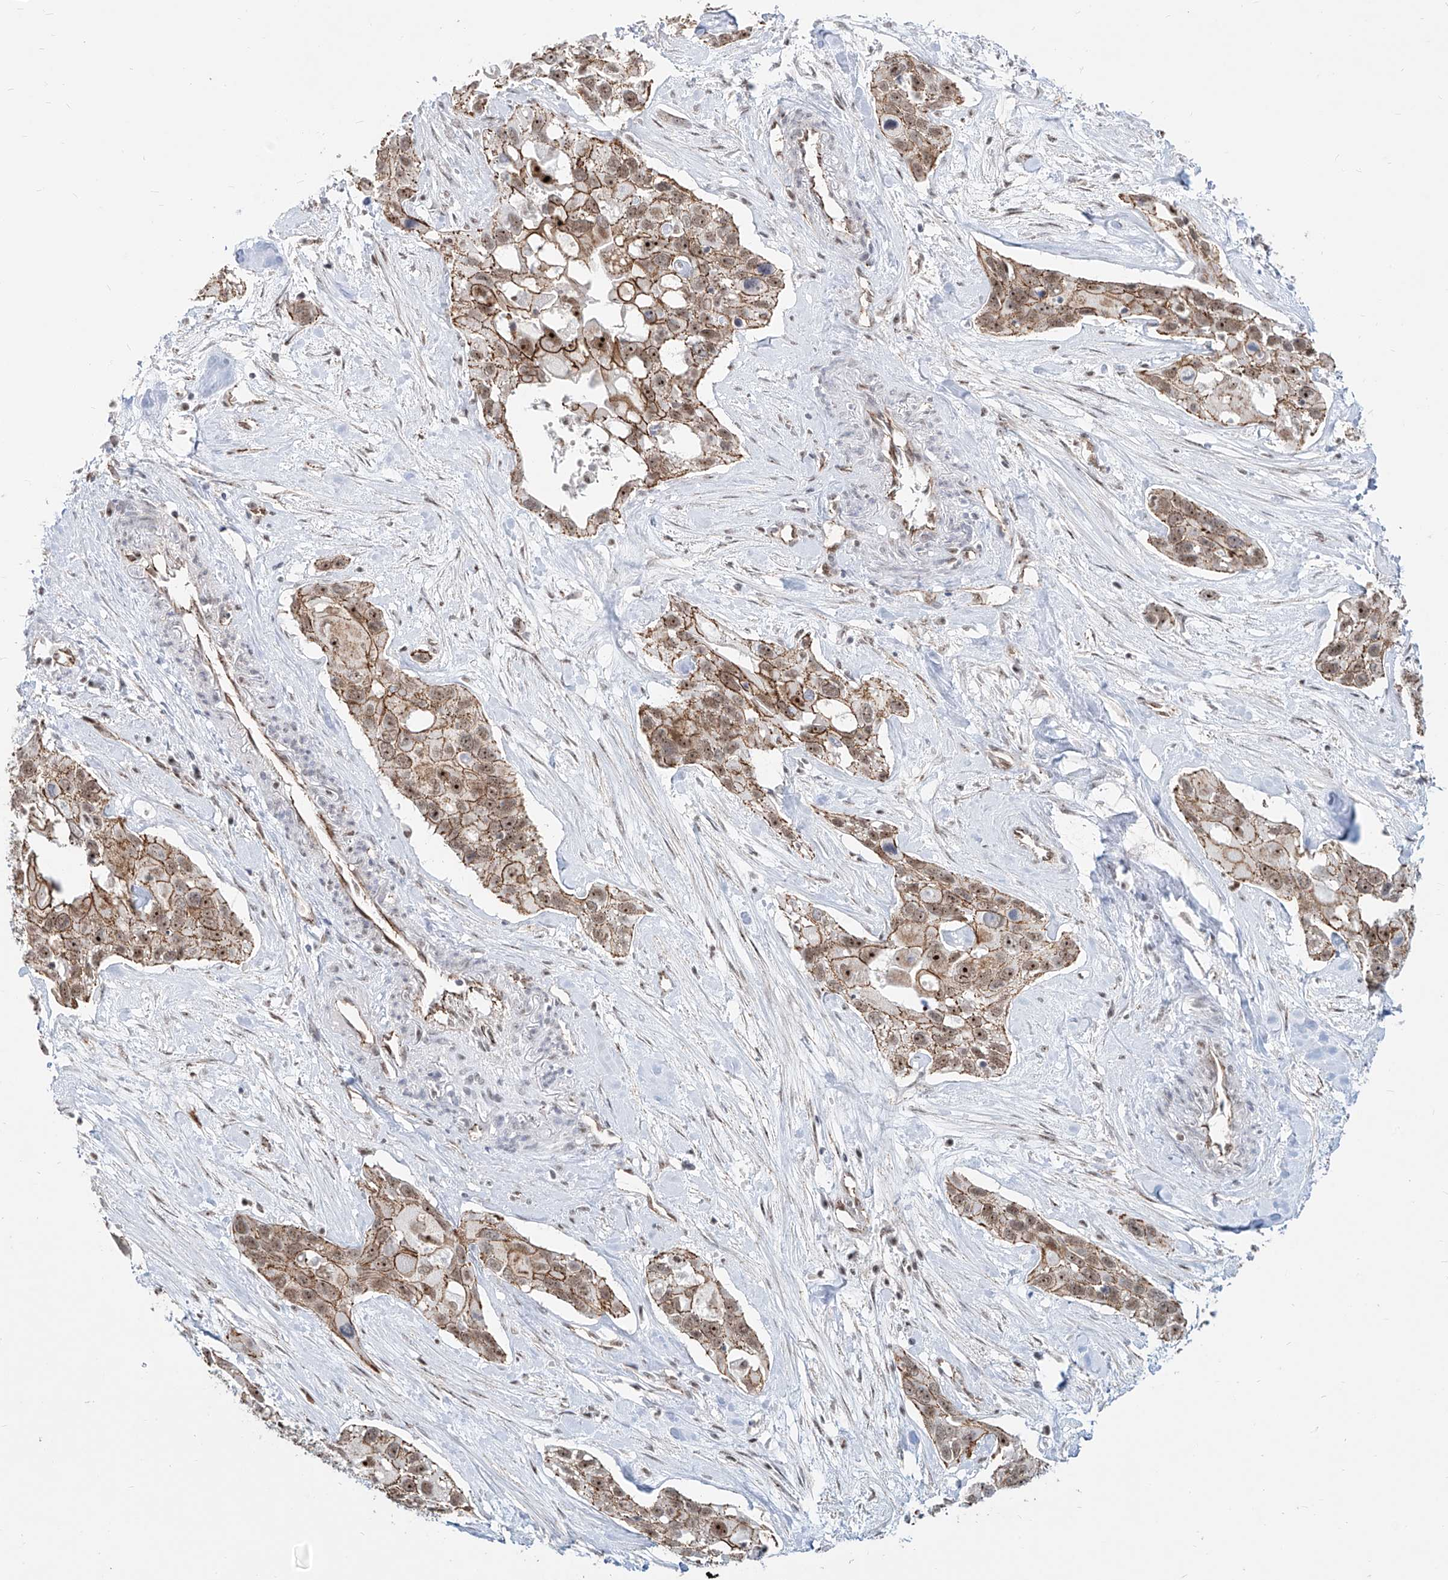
{"staining": {"intensity": "moderate", "quantity": ">75%", "location": "cytoplasmic/membranous,nuclear"}, "tissue": "pancreatic cancer", "cell_type": "Tumor cells", "image_type": "cancer", "snomed": [{"axis": "morphology", "description": "Adenocarcinoma, NOS"}, {"axis": "topography", "description": "Pancreas"}], "caption": "Protein expression analysis of human adenocarcinoma (pancreatic) reveals moderate cytoplasmic/membranous and nuclear positivity in approximately >75% of tumor cells.", "gene": "ZNF710", "patient": {"sex": "female", "age": 60}}